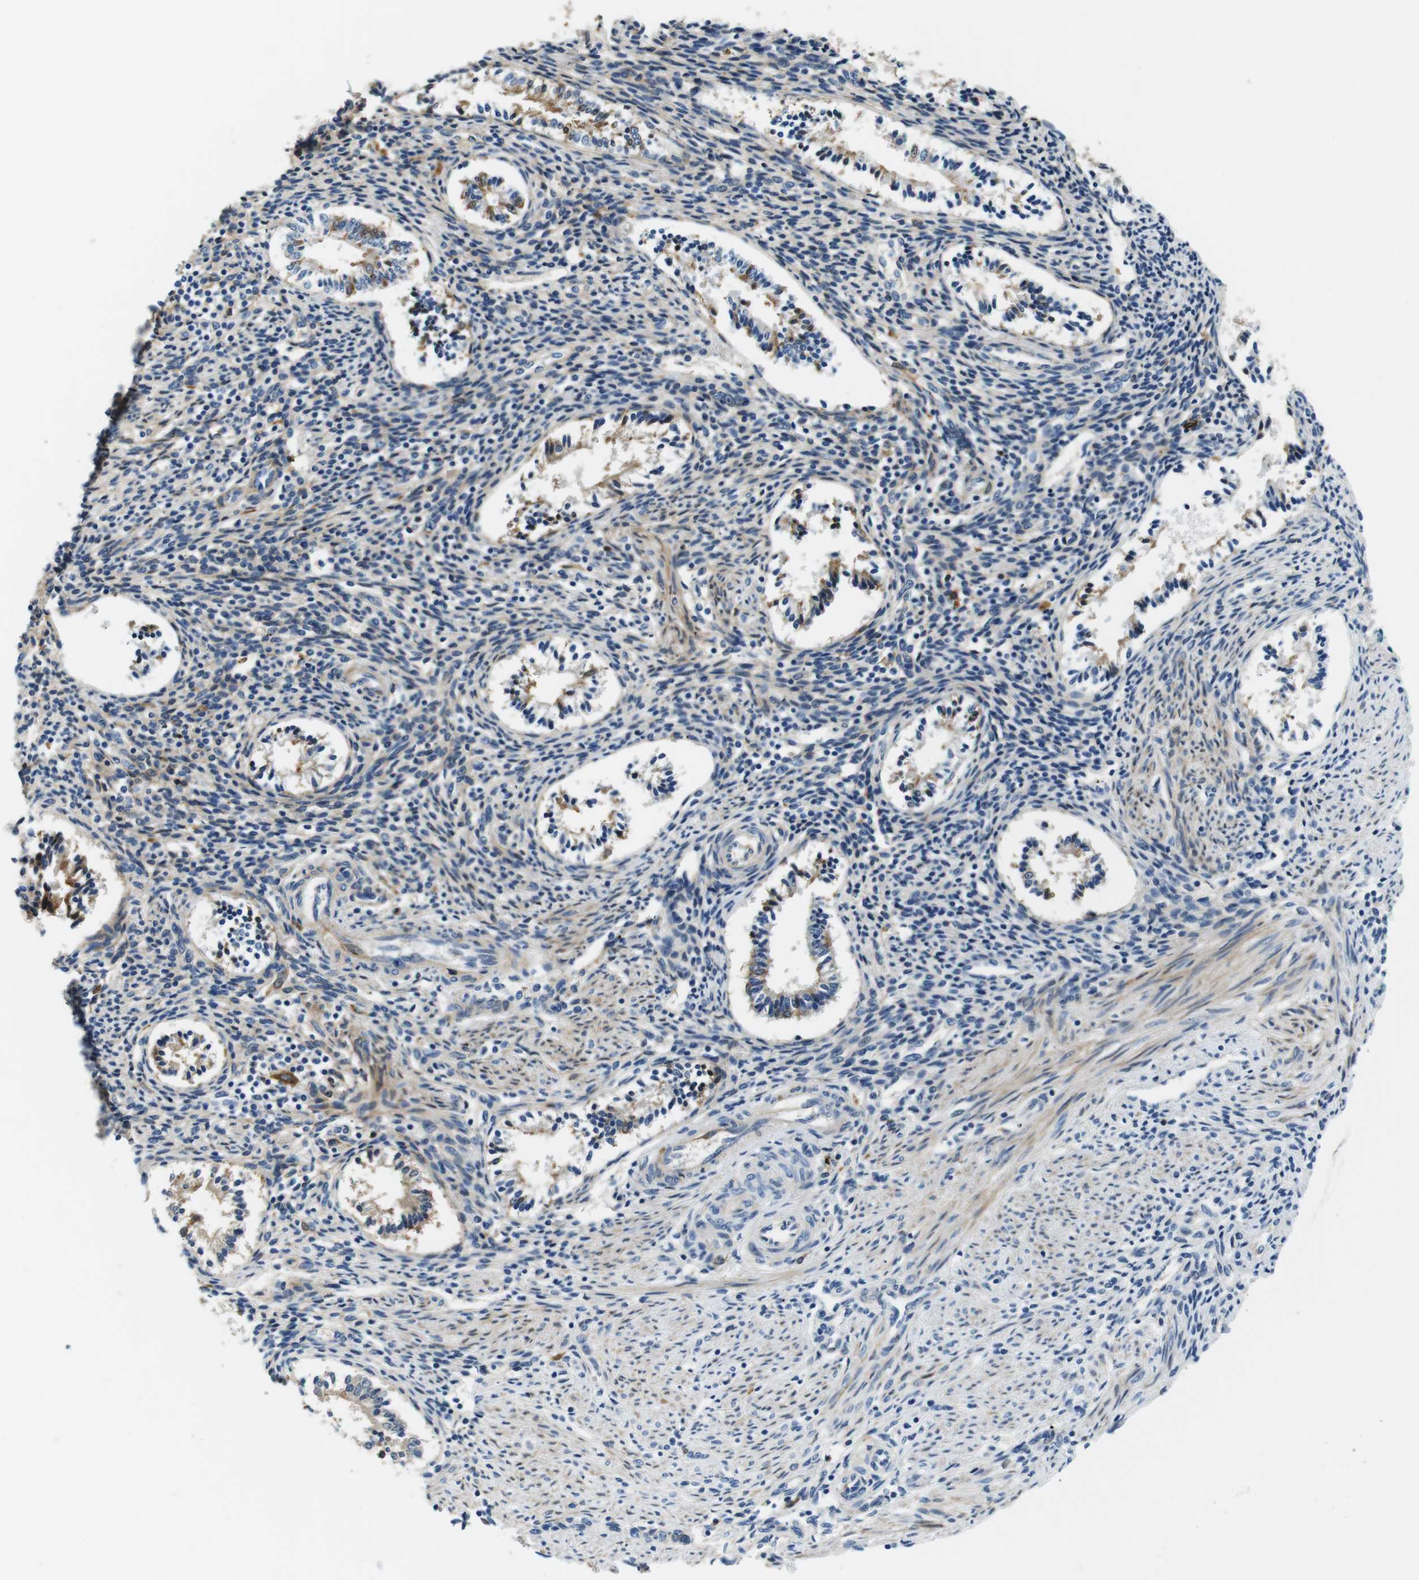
{"staining": {"intensity": "moderate", "quantity": "25%-75%", "location": "cytoplasmic/membranous"}, "tissue": "endometrium", "cell_type": "Cells in endometrial stroma", "image_type": "normal", "snomed": [{"axis": "morphology", "description": "Normal tissue, NOS"}, {"axis": "topography", "description": "Endometrium"}], "caption": "Immunohistochemistry (IHC) of unremarkable human endometrium shows medium levels of moderate cytoplasmic/membranous expression in about 25%-75% of cells in endometrial stroma.", "gene": "IGHD", "patient": {"sex": "female", "age": 42}}